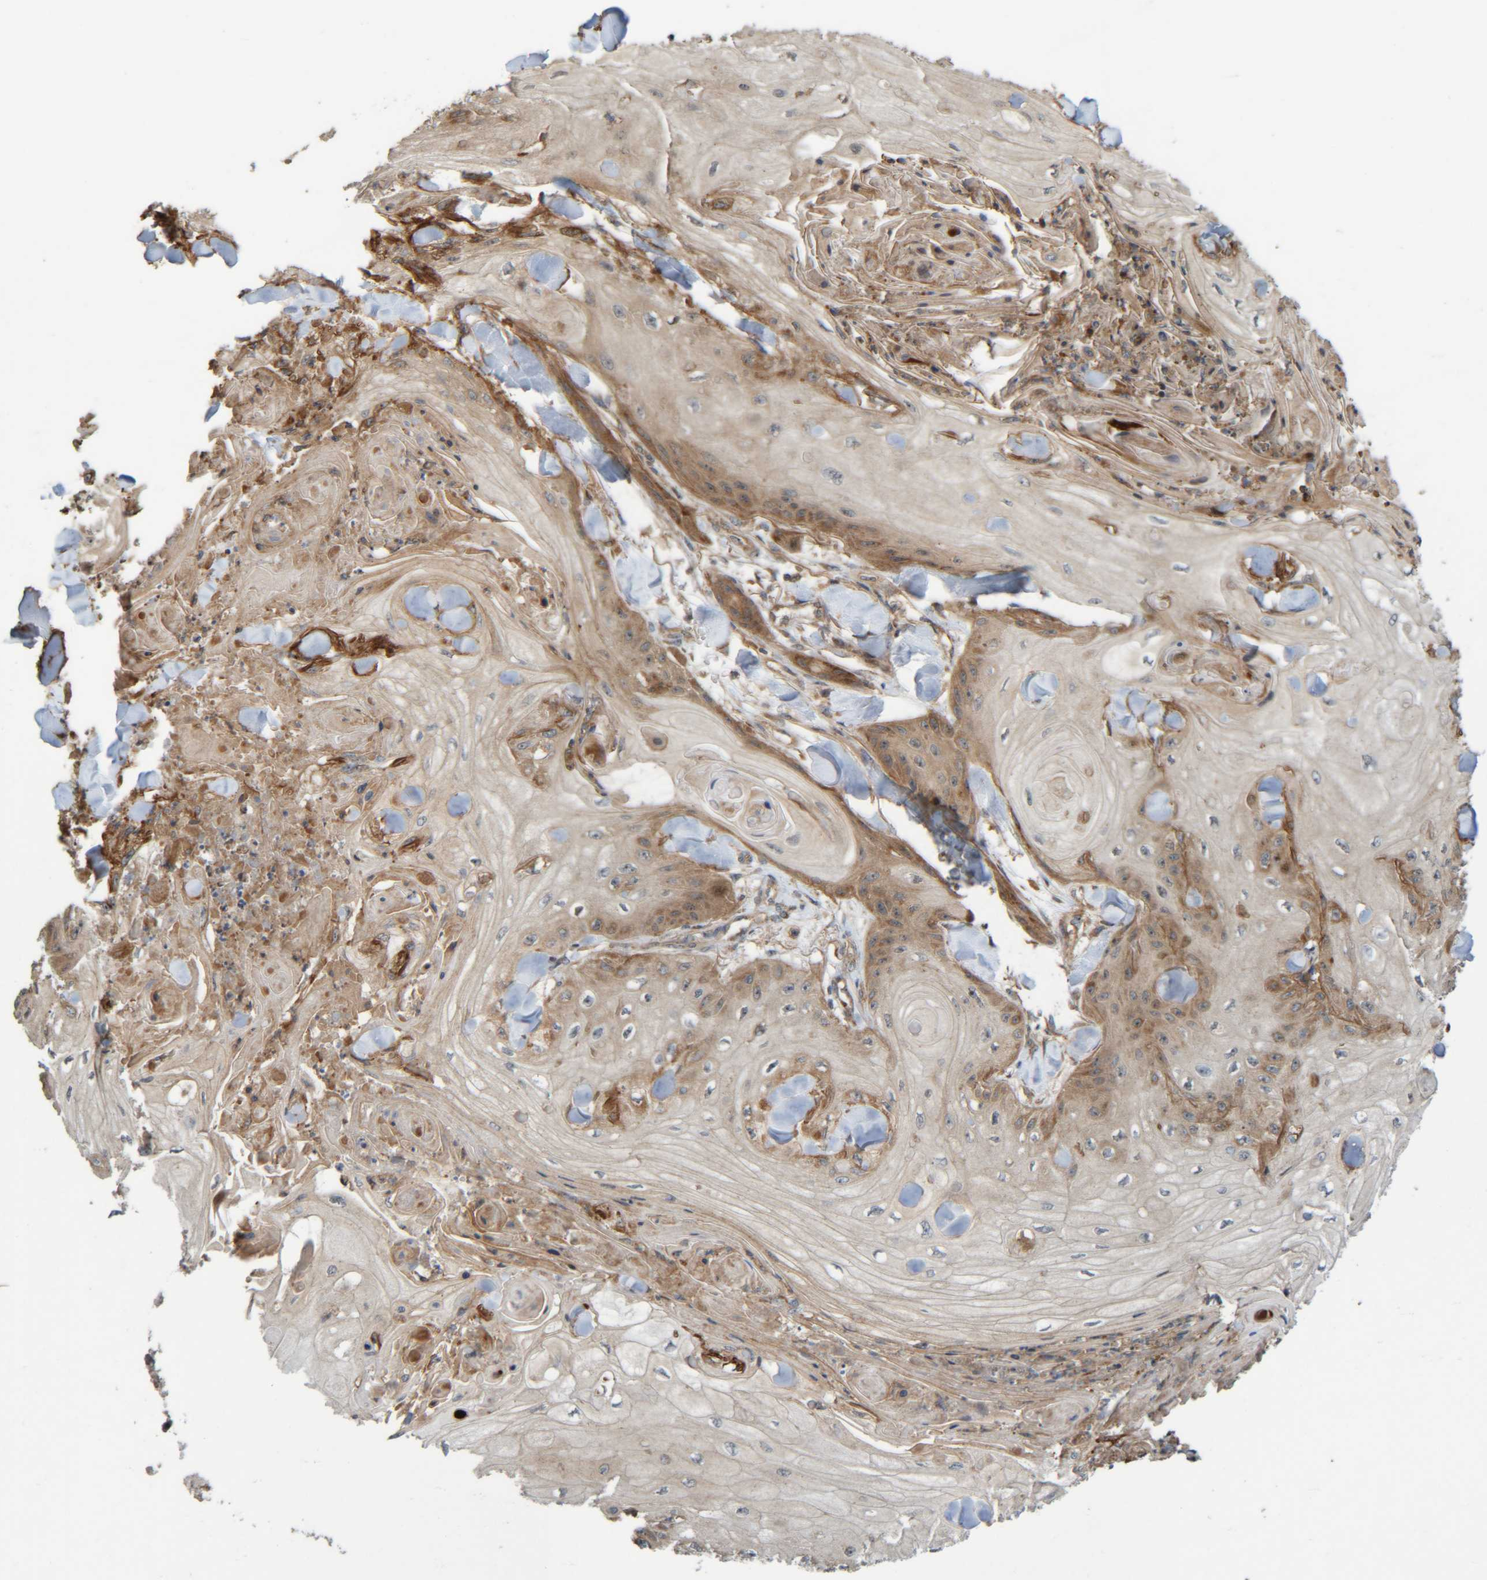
{"staining": {"intensity": "moderate", "quantity": "25%-75%", "location": "cytoplasmic/membranous"}, "tissue": "skin cancer", "cell_type": "Tumor cells", "image_type": "cancer", "snomed": [{"axis": "morphology", "description": "Squamous cell carcinoma, NOS"}, {"axis": "topography", "description": "Skin"}], "caption": "Skin squamous cell carcinoma tissue shows moderate cytoplasmic/membranous positivity in approximately 25%-75% of tumor cells (Stains: DAB in brown, nuclei in blue, Microscopy: brightfield microscopy at high magnification).", "gene": "CCDC57", "patient": {"sex": "male", "age": 74}}